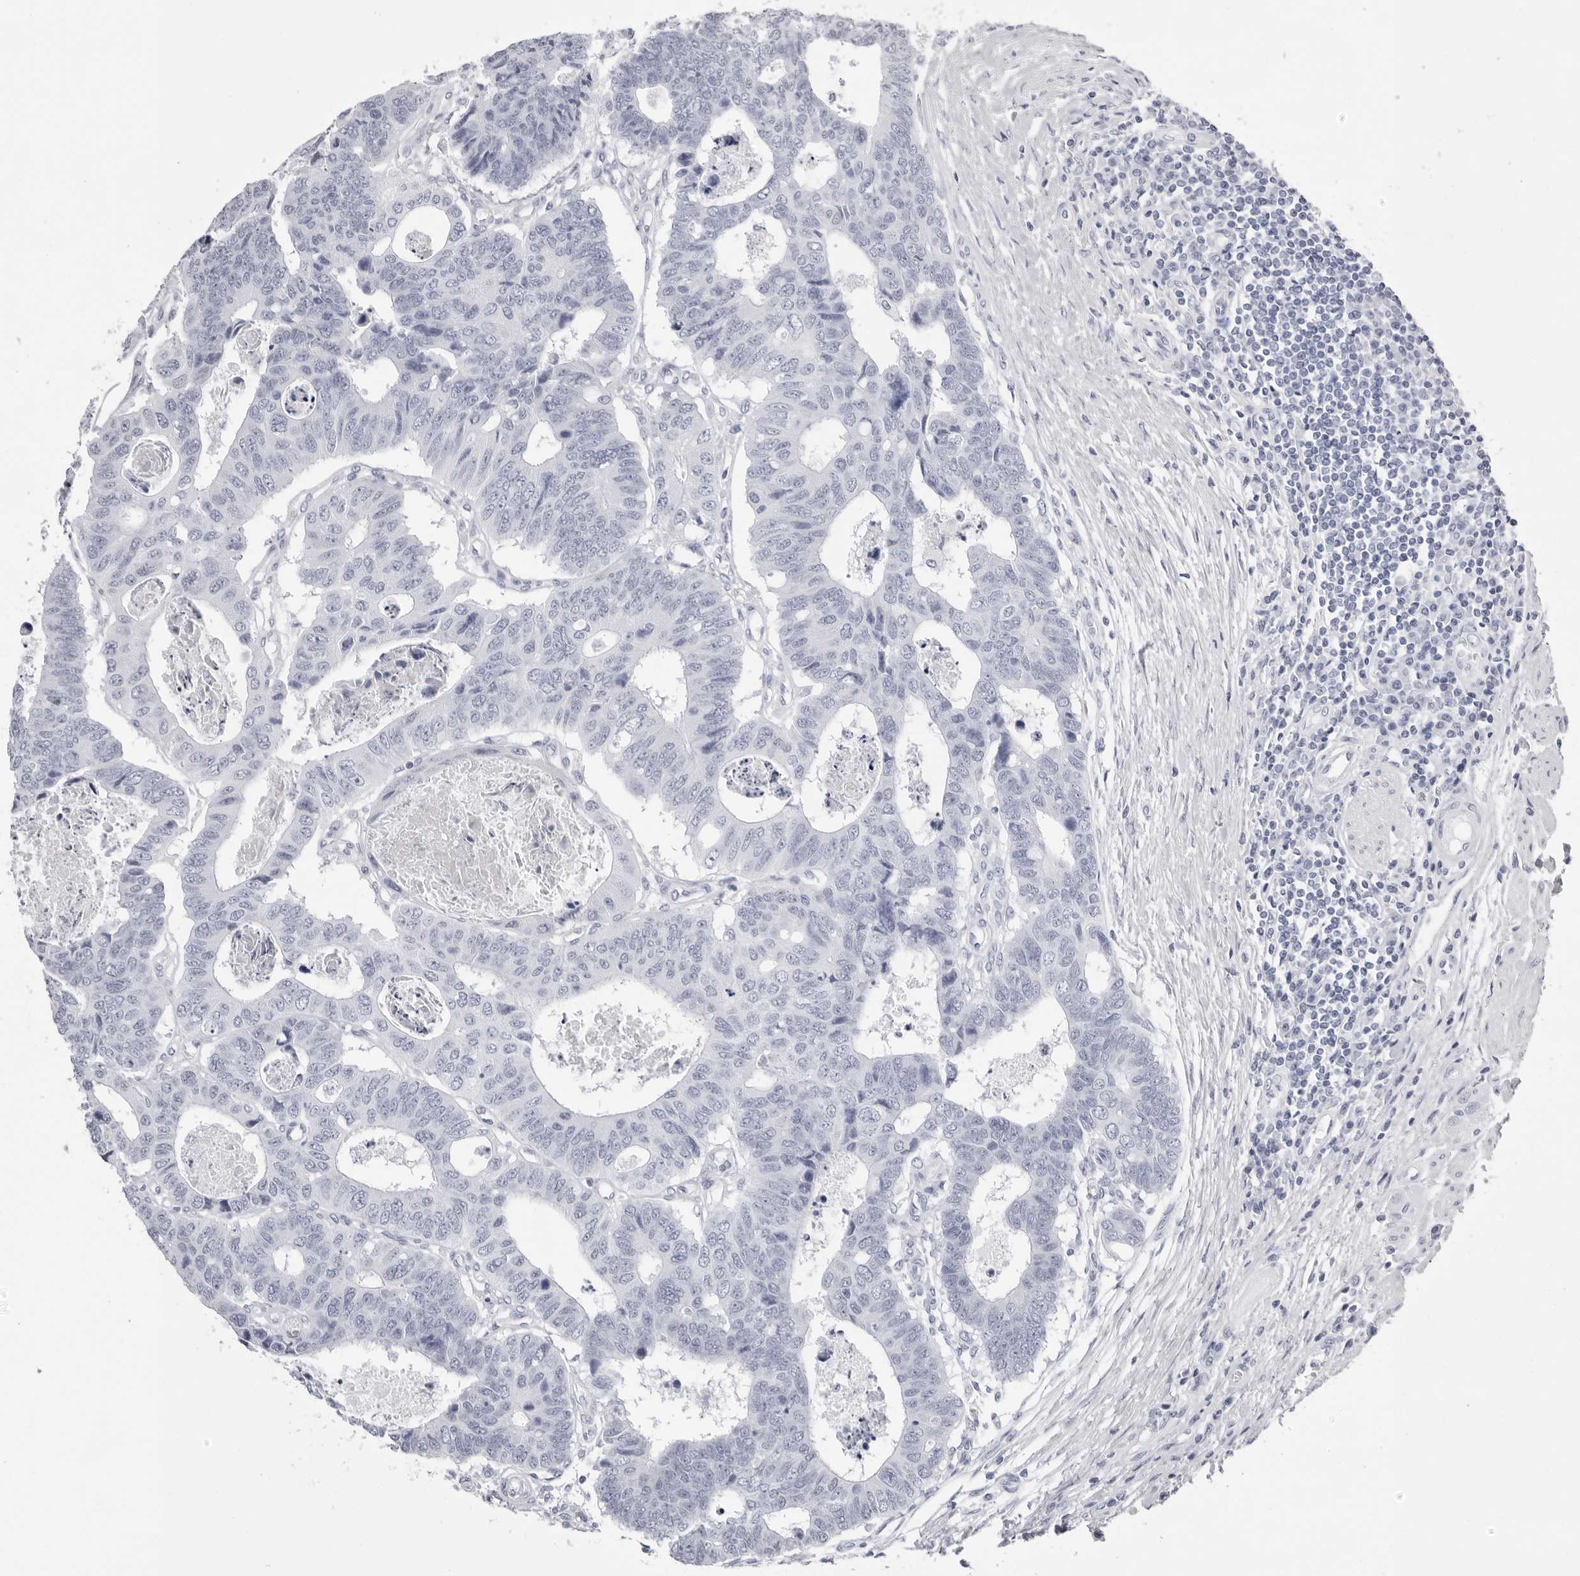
{"staining": {"intensity": "negative", "quantity": "none", "location": "none"}, "tissue": "colorectal cancer", "cell_type": "Tumor cells", "image_type": "cancer", "snomed": [{"axis": "morphology", "description": "Adenocarcinoma, NOS"}, {"axis": "topography", "description": "Rectum"}], "caption": "Immunohistochemical staining of colorectal adenocarcinoma demonstrates no significant expression in tumor cells.", "gene": "TMOD4", "patient": {"sex": "male", "age": 84}}